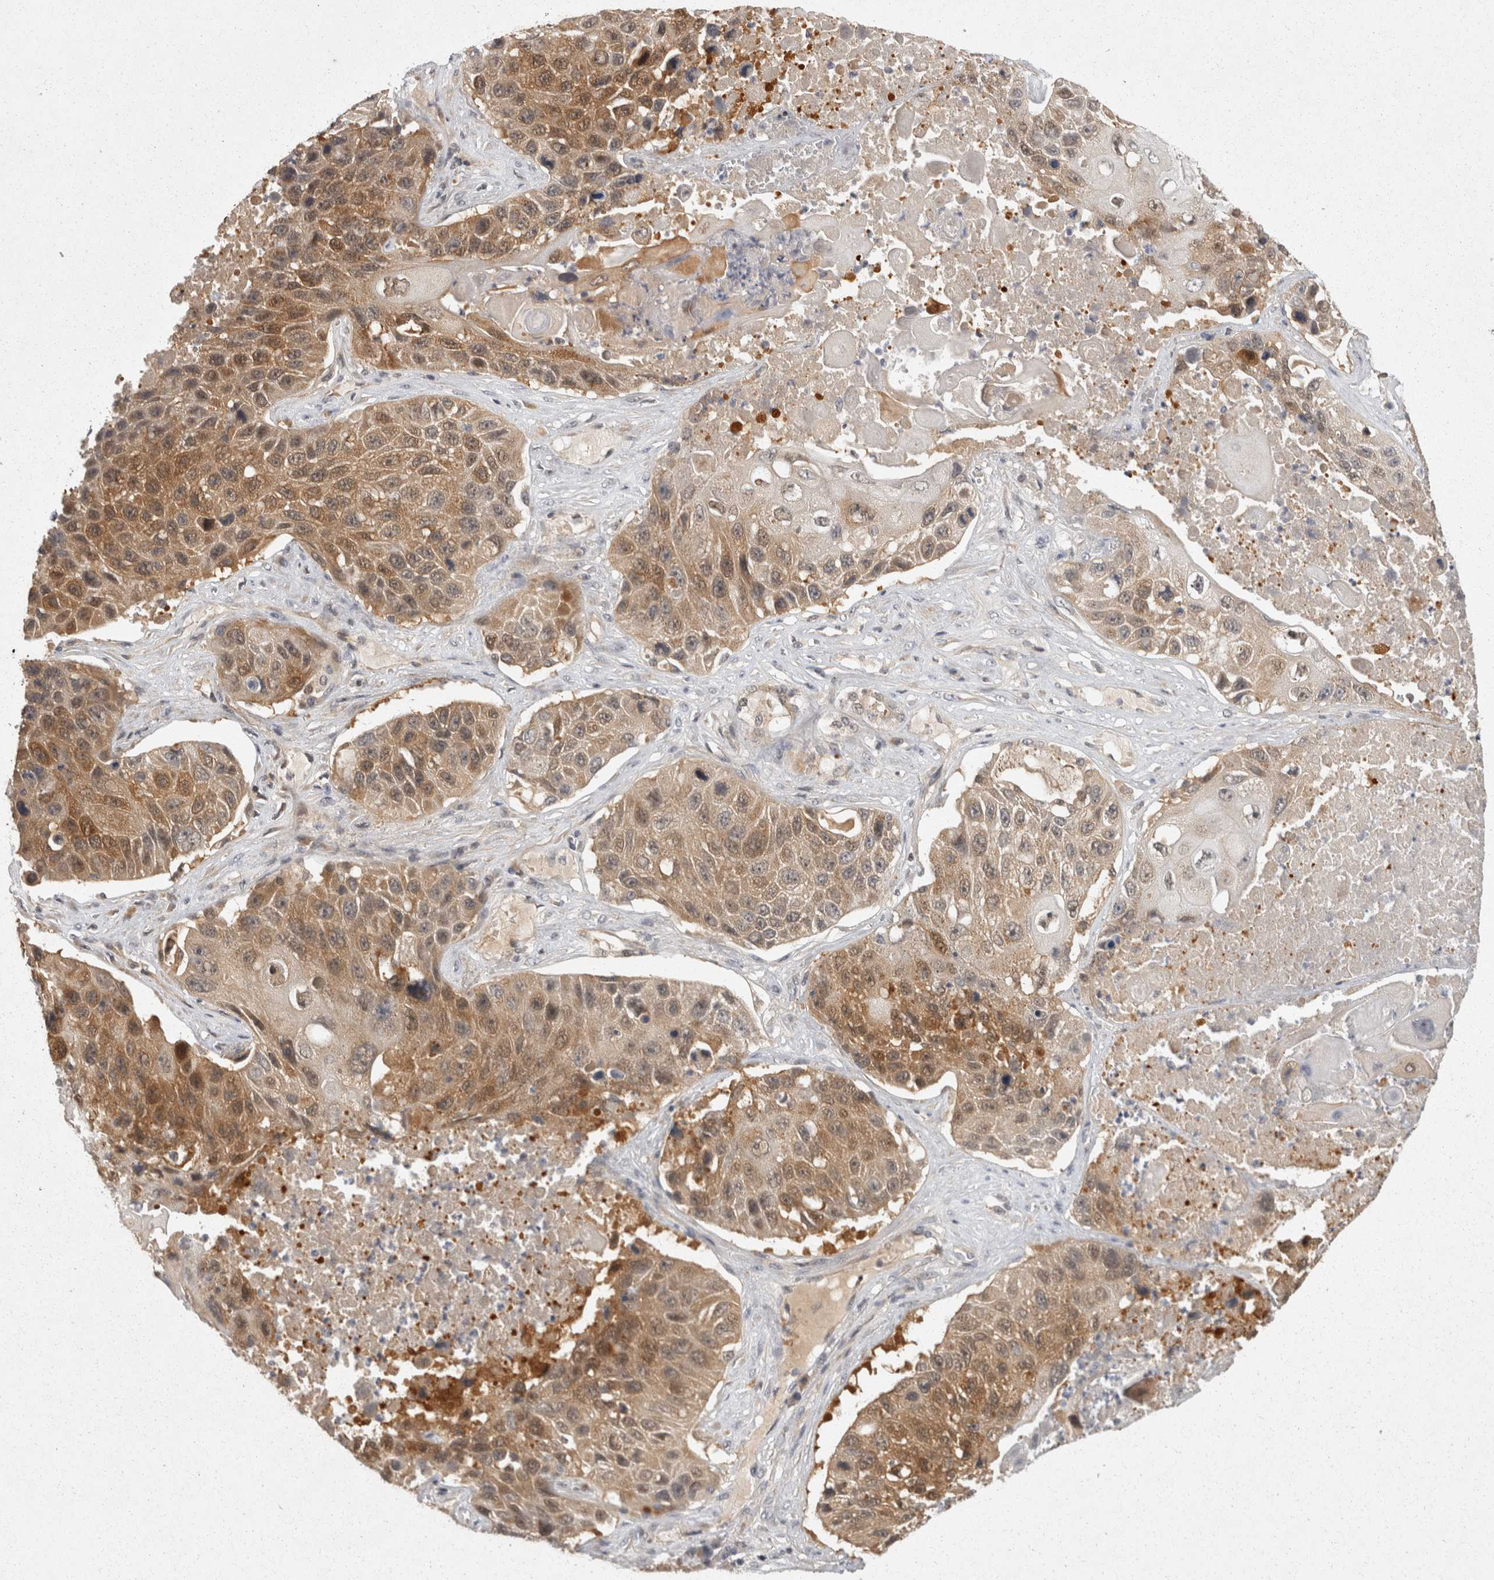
{"staining": {"intensity": "moderate", "quantity": ">75%", "location": "cytoplasmic/membranous"}, "tissue": "lung cancer", "cell_type": "Tumor cells", "image_type": "cancer", "snomed": [{"axis": "morphology", "description": "Squamous cell carcinoma, NOS"}, {"axis": "topography", "description": "Lung"}], "caption": "A brown stain highlights moderate cytoplasmic/membranous staining of a protein in lung squamous cell carcinoma tumor cells. (DAB (3,3'-diaminobenzidine) IHC, brown staining for protein, blue staining for nuclei).", "gene": "ACAT2", "patient": {"sex": "male", "age": 61}}